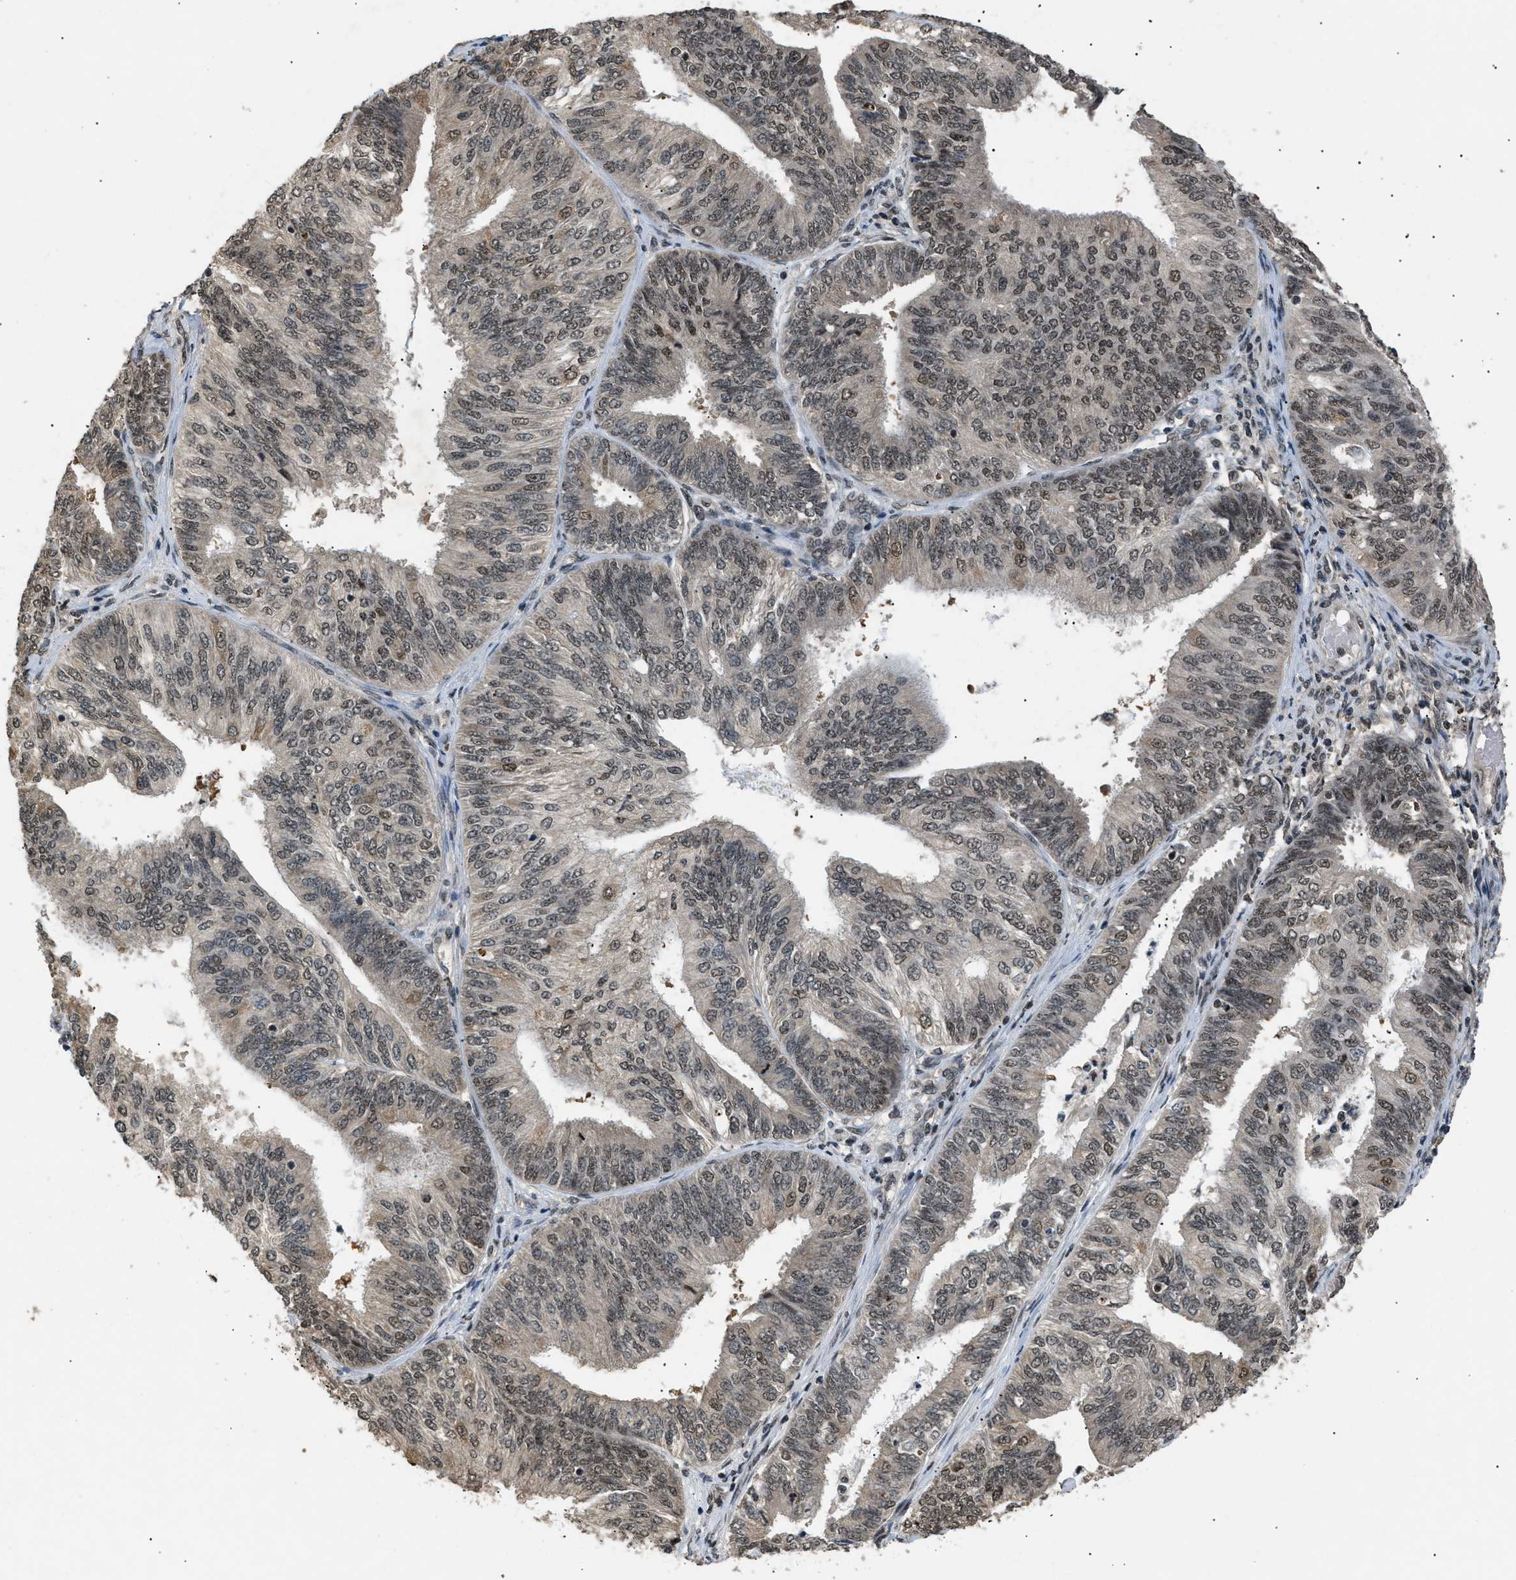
{"staining": {"intensity": "moderate", "quantity": ">75%", "location": "nuclear"}, "tissue": "endometrial cancer", "cell_type": "Tumor cells", "image_type": "cancer", "snomed": [{"axis": "morphology", "description": "Adenocarcinoma, NOS"}, {"axis": "topography", "description": "Endometrium"}], "caption": "Immunohistochemistry (IHC) histopathology image of human endometrial cancer (adenocarcinoma) stained for a protein (brown), which demonstrates medium levels of moderate nuclear positivity in approximately >75% of tumor cells.", "gene": "RBM5", "patient": {"sex": "female", "age": 58}}